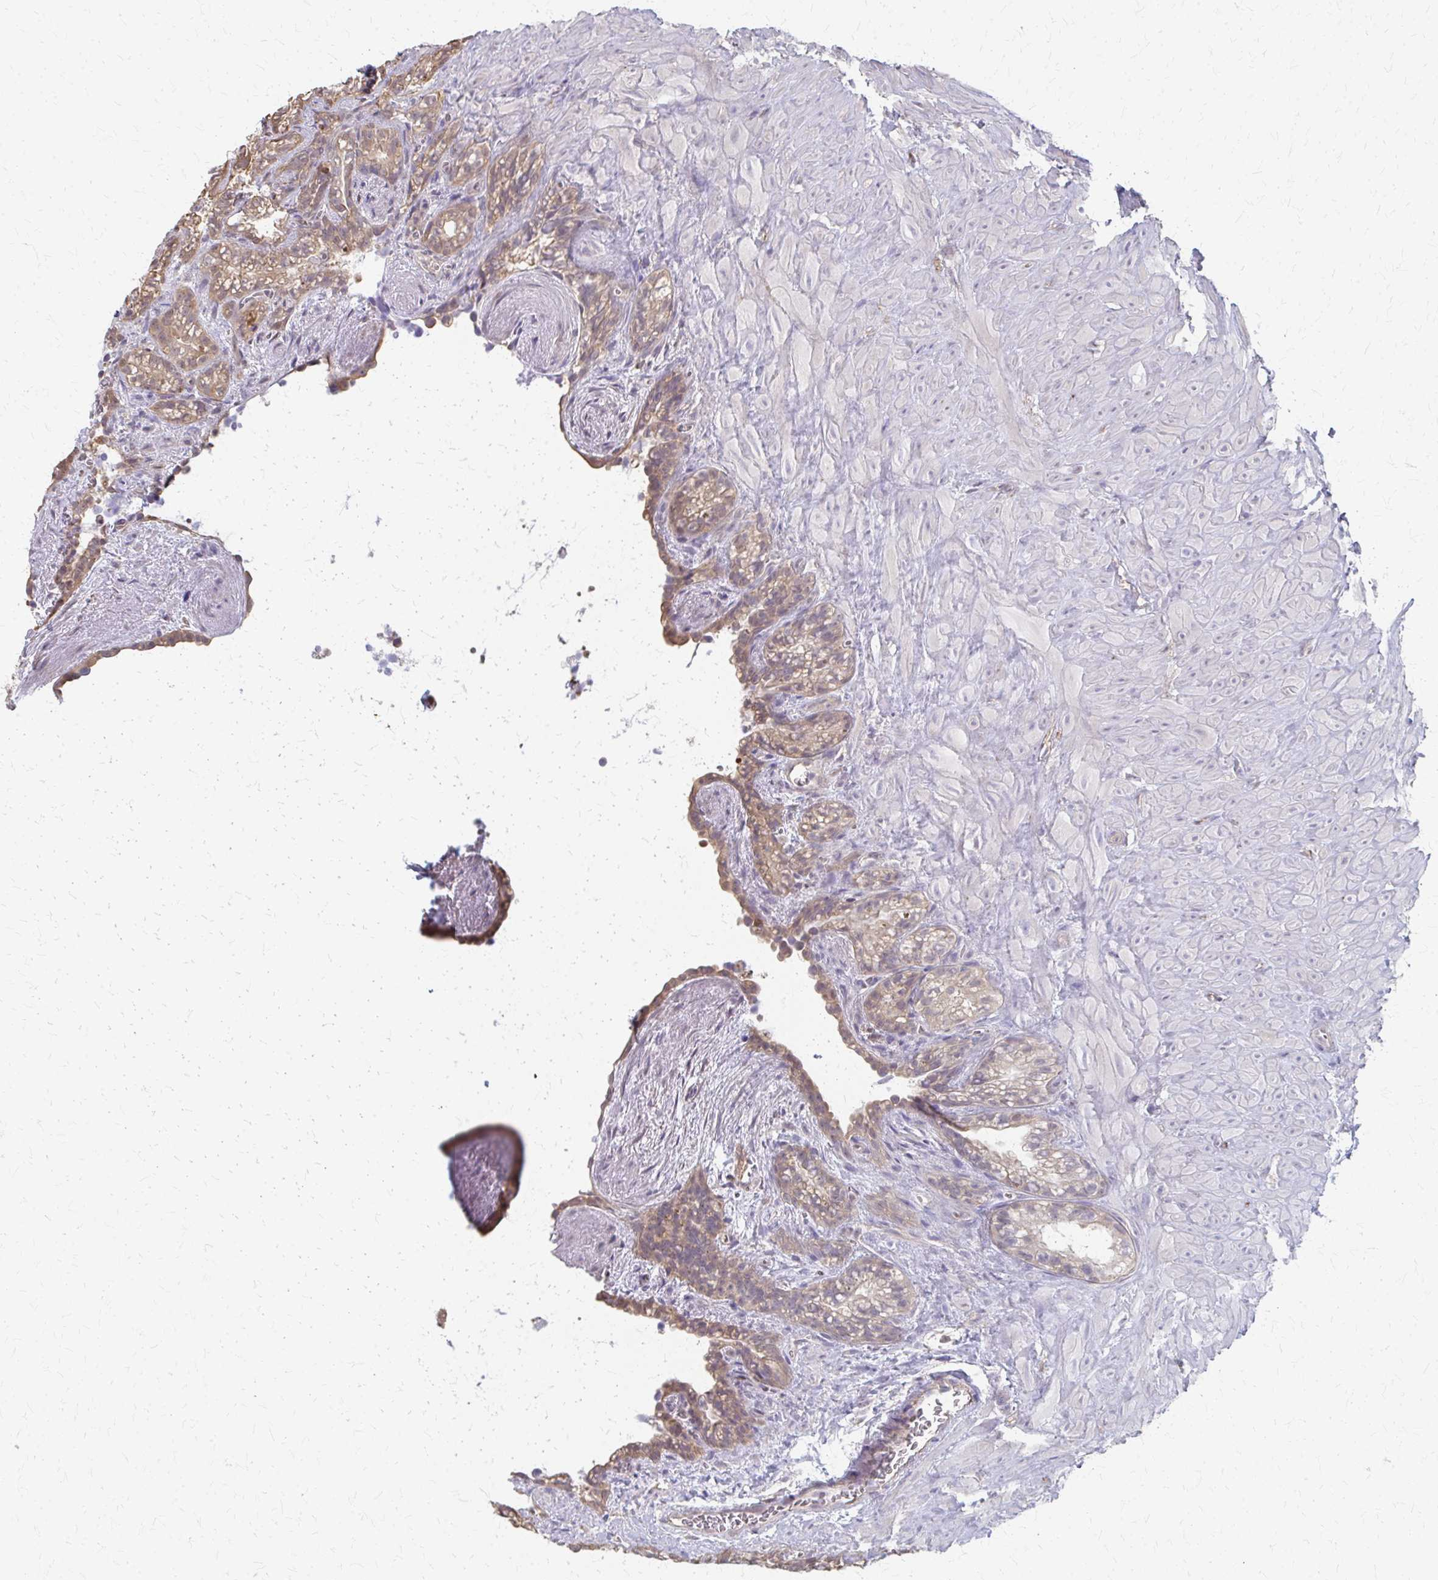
{"staining": {"intensity": "weak", "quantity": "25%-75%", "location": "cytoplasmic/membranous"}, "tissue": "seminal vesicle", "cell_type": "Glandular cells", "image_type": "normal", "snomed": [{"axis": "morphology", "description": "Normal tissue, NOS"}, {"axis": "topography", "description": "Seminal veicle"}], "caption": "Protein expression analysis of unremarkable human seminal vesicle reveals weak cytoplasmic/membranous staining in approximately 25%-75% of glandular cells. (Brightfield microscopy of DAB IHC at high magnification).", "gene": "RABGAP1L", "patient": {"sex": "male", "age": 76}}